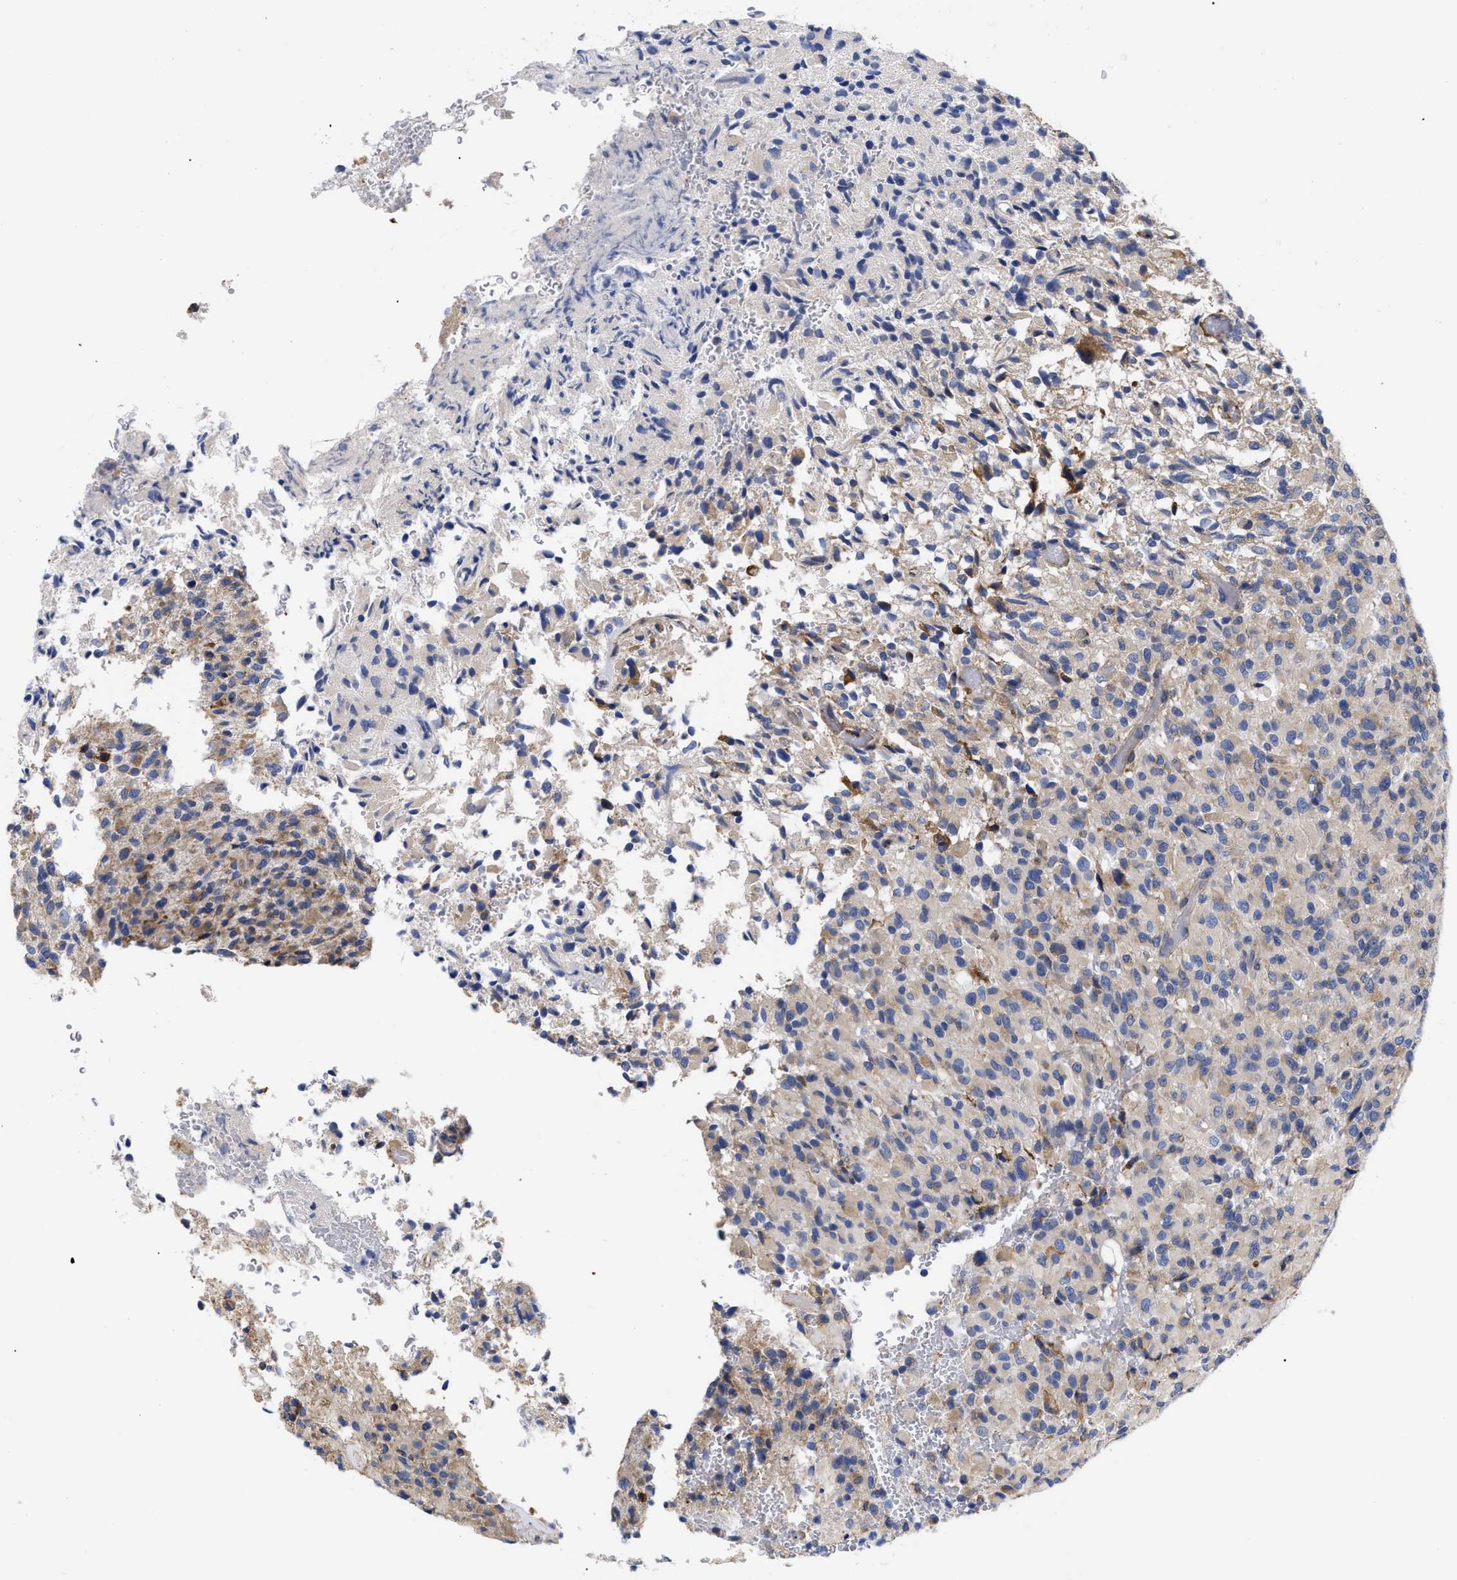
{"staining": {"intensity": "weak", "quantity": ">75%", "location": "cytoplasmic/membranous"}, "tissue": "glioma", "cell_type": "Tumor cells", "image_type": "cancer", "snomed": [{"axis": "morphology", "description": "Glioma, malignant, High grade"}, {"axis": "topography", "description": "Brain"}], "caption": "Immunohistochemistry staining of malignant glioma (high-grade), which shows low levels of weak cytoplasmic/membranous expression in about >75% of tumor cells indicating weak cytoplasmic/membranous protein staining. The staining was performed using DAB (brown) for protein detection and nuclei were counterstained in hematoxylin (blue).", "gene": "CFAP298", "patient": {"sex": "male", "age": 71}}